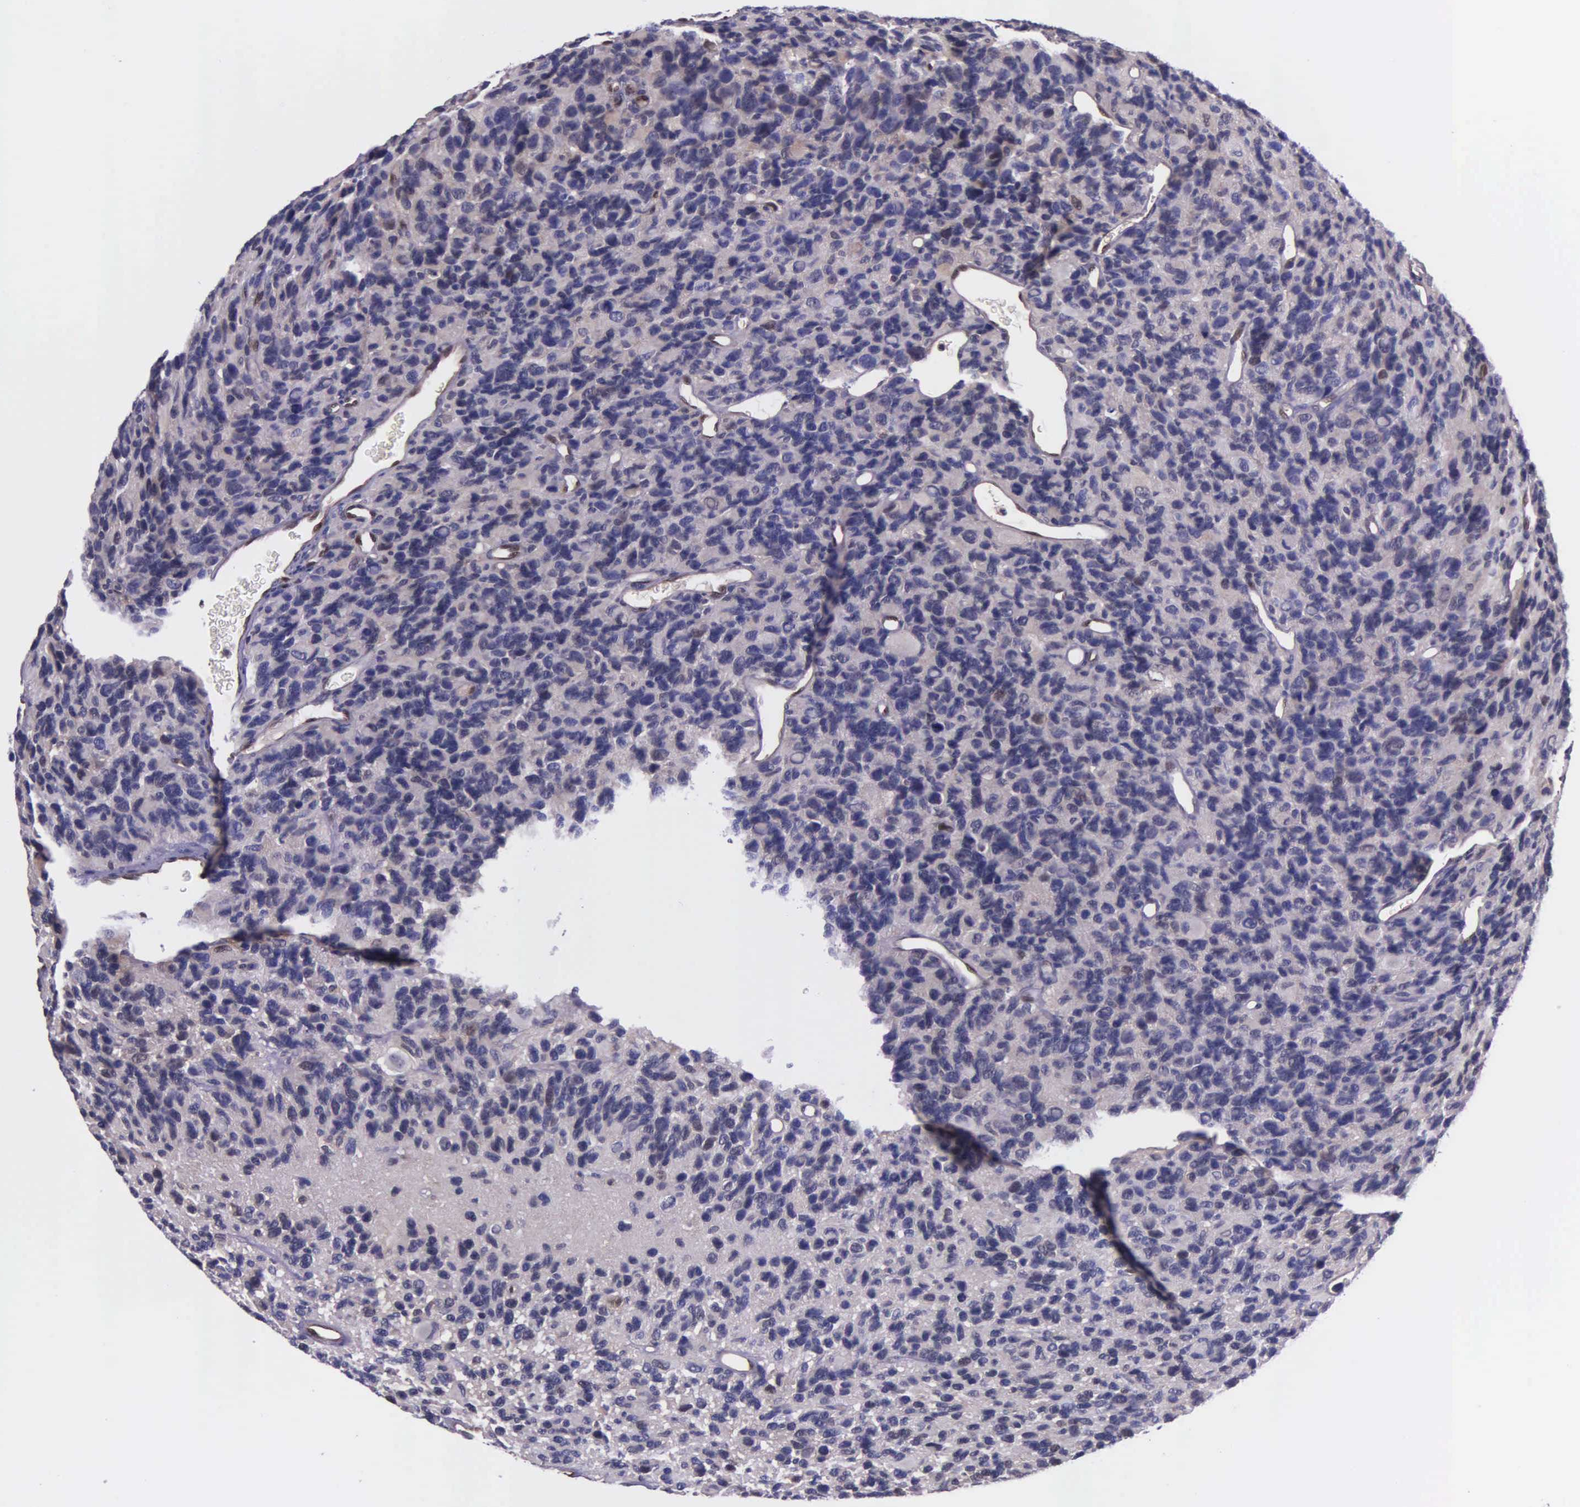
{"staining": {"intensity": "negative", "quantity": "none", "location": "none"}, "tissue": "glioma", "cell_type": "Tumor cells", "image_type": "cancer", "snomed": [{"axis": "morphology", "description": "Glioma, malignant, High grade"}, {"axis": "topography", "description": "Brain"}], "caption": "This is a image of immunohistochemistry staining of malignant glioma (high-grade), which shows no staining in tumor cells.", "gene": "GMPR2", "patient": {"sex": "male", "age": 77}}